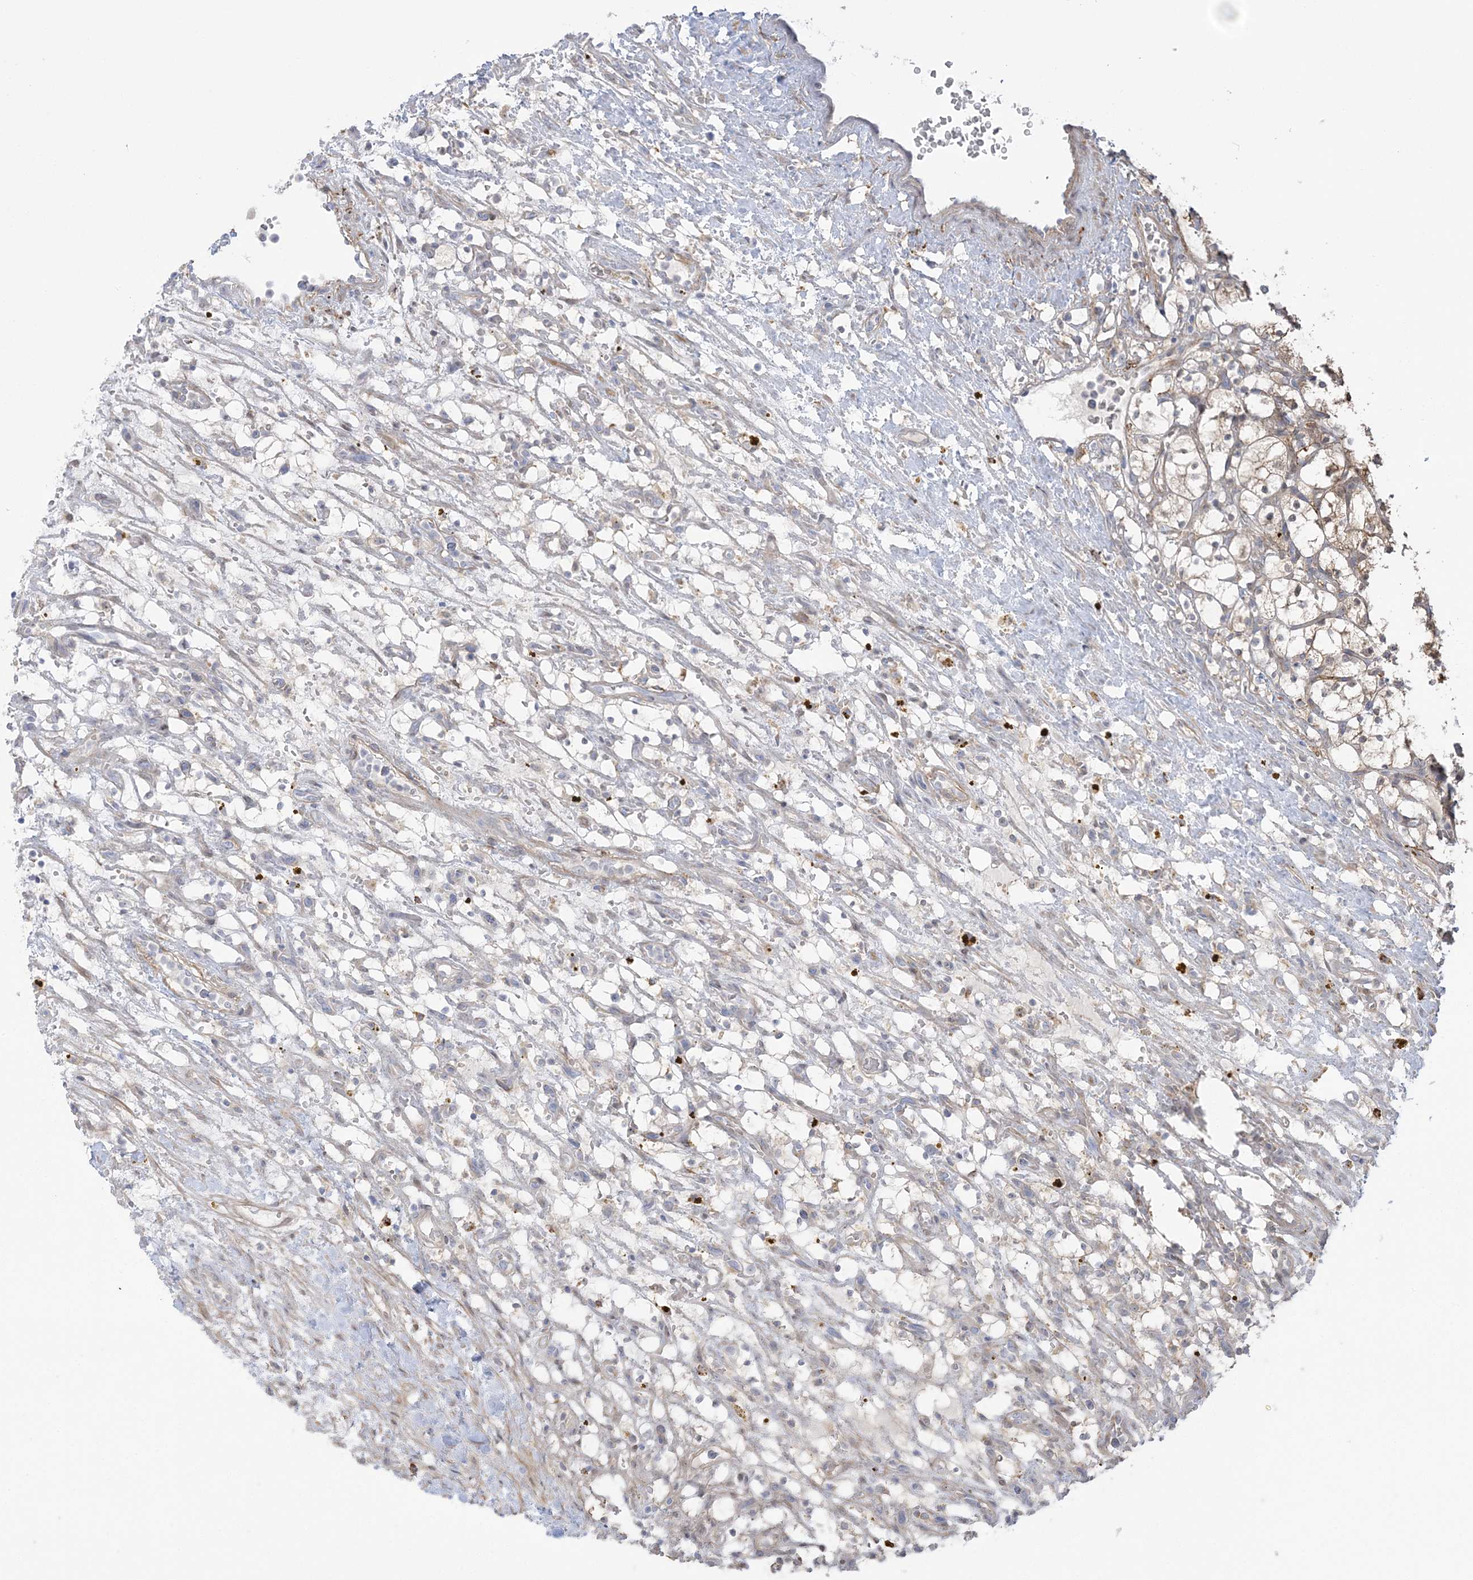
{"staining": {"intensity": "moderate", "quantity": "<25%", "location": "cytoplasmic/membranous"}, "tissue": "renal cancer", "cell_type": "Tumor cells", "image_type": "cancer", "snomed": [{"axis": "morphology", "description": "Adenocarcinoma, NOS"}, {"axis": "topography", "description": "Kidney"}], "caption": "Renal adenocarcinoma stained with immunohistochemistry displays moderate cytoplasmic/membranous positivity in approximately <25% of tumor cells.", "gene": "HAAO", "patient": {"sex": "female", "age": 69}}